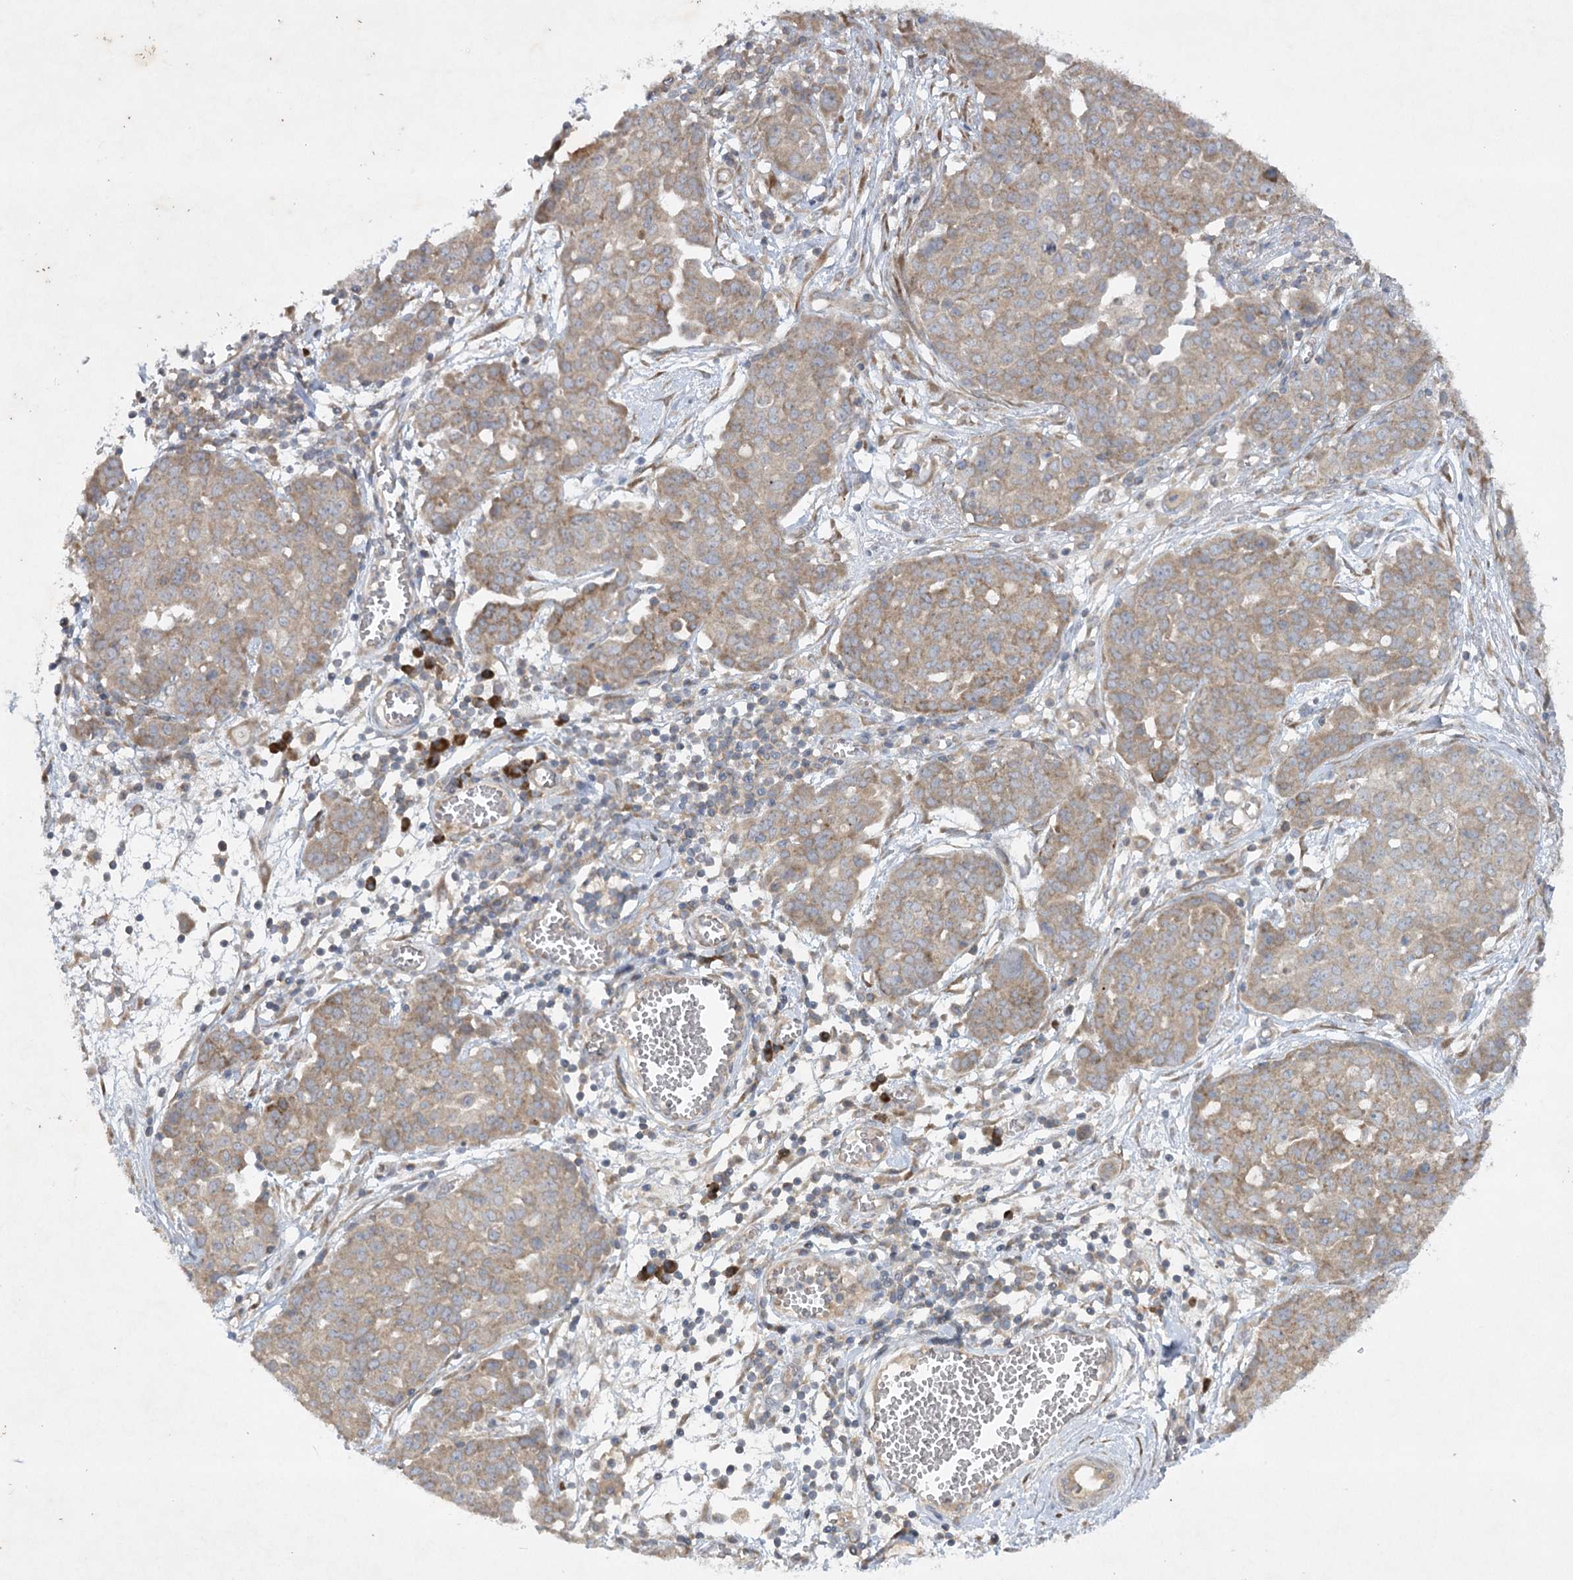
{"staining": {"intensity": "moderate", "quantity": ">75%", "location": "cytoplasmic/membranous"}, "tissue": "ovarian cancer", "cell_type": "Tumor cells", "image_type": "cancer", "snomed": [{"axis": "morphology", "description": "Cystadenocarcinoma, serous, NOS"}, {"axis": "topography", "description": "Soft tissue"}, {"axis": "topography", "description": "Ovary"}], "caption": "Tumor cells show medium levels of moderate cytoplasmic/membranous staining in approximately >75% of cells in human ovarian serous cystadenocarcinoma. (Brightfield microscopy of DAB IHC at high magnification).", "gene": "TRAF3IP1", "patient": {"sex": "female", "age": 57}}